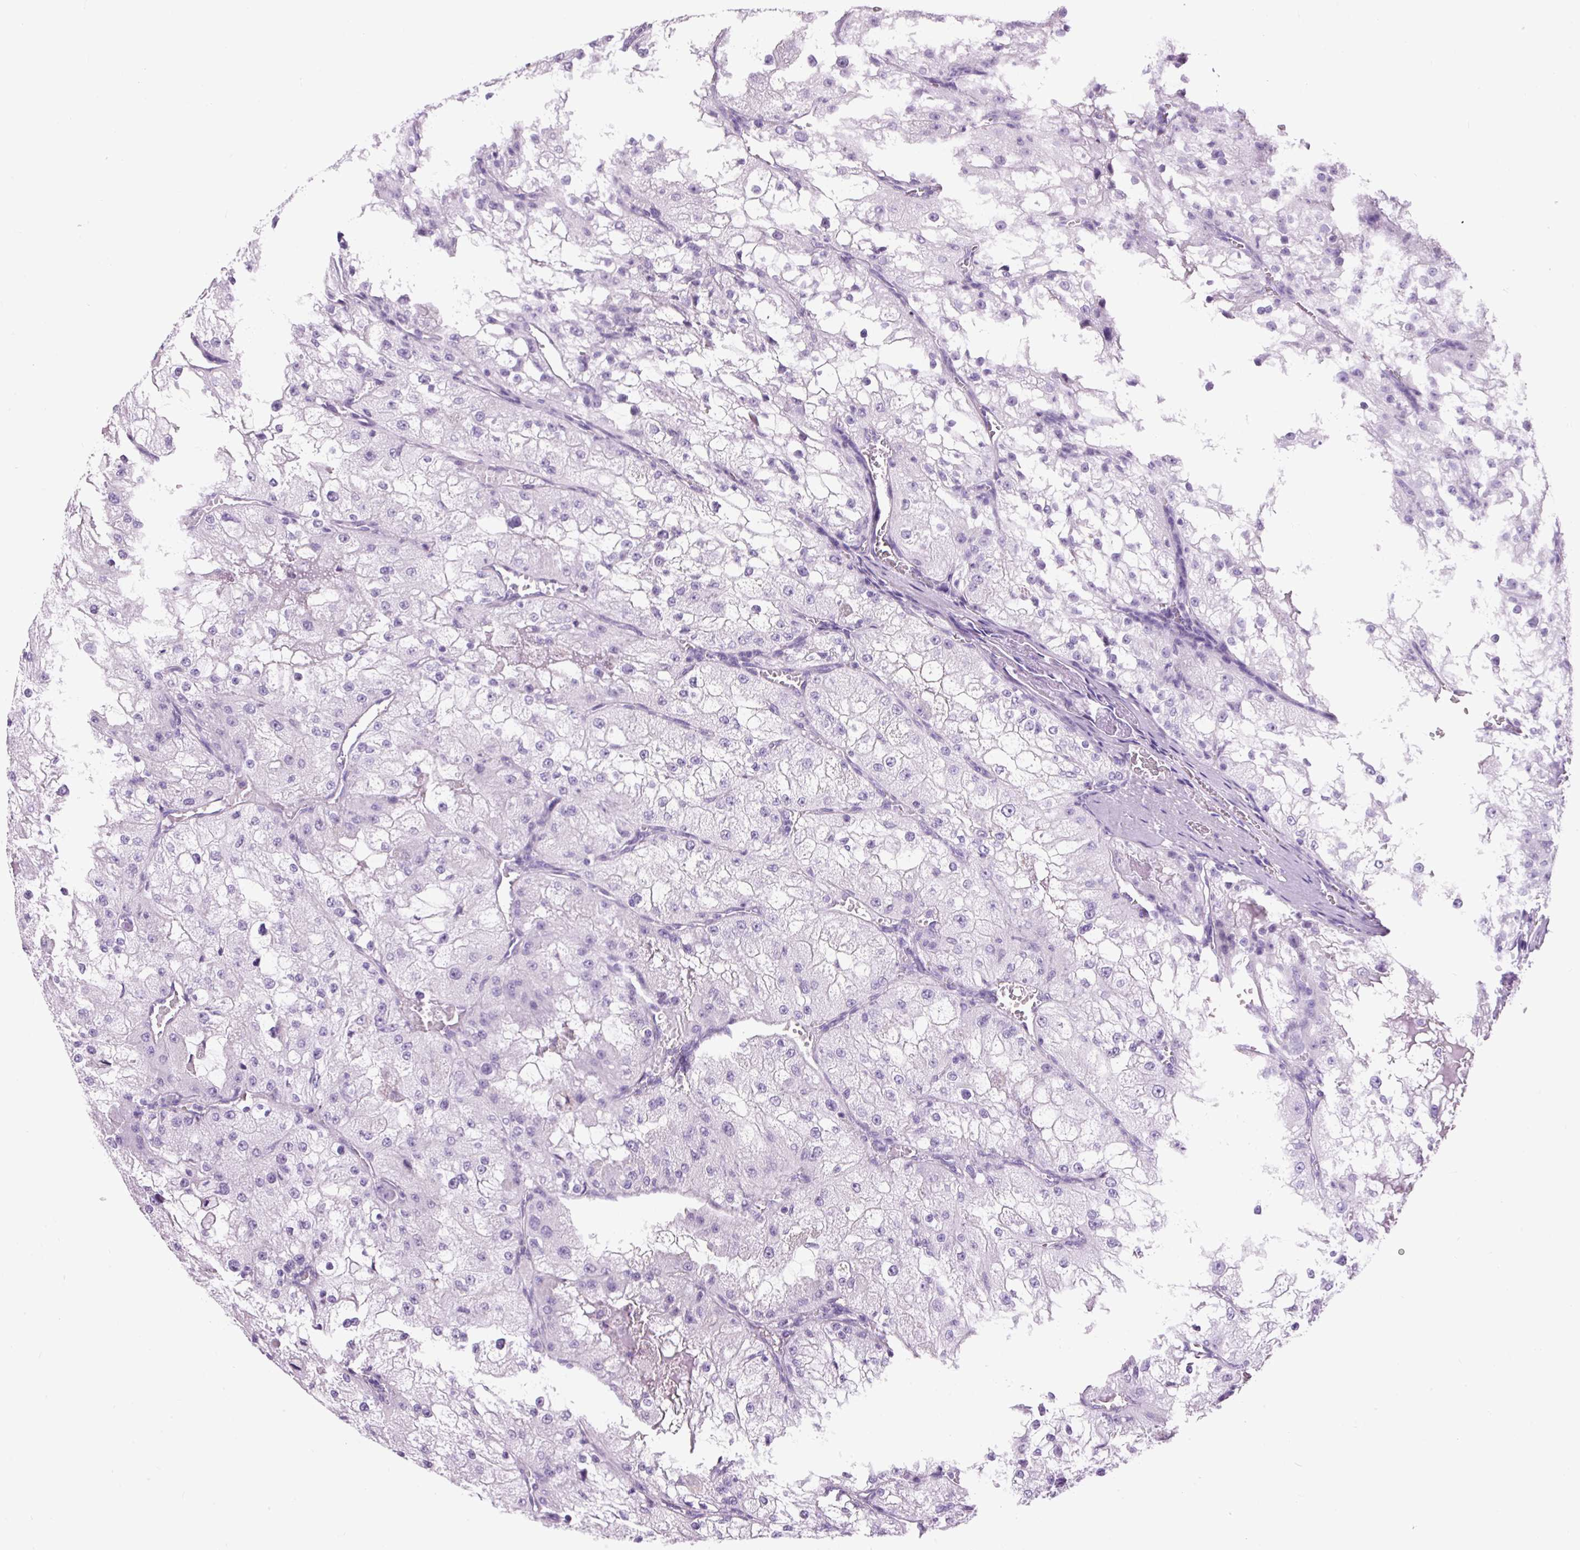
{"staining": {"intensity": "negative", "quantity": "none", "location": "none"}, "tissue": "renal cancer", "cell_type": "Tumor cells", "image_type": "cancer", "snomed": [{"axis": "morphology", "description": "Adenocarcinoma, NOS"}, {"axis": "topography", "description": "Kidney"}], "caption": "DAB (3,3'-diaminobenzidine) immunohistochemical staining of human renal adenocarcinoma demonstrates no significant staining in tumor cells. The staining is performed using DAB (3,3'-diaminobenzidine) brown chromogen with nuclei counter-stained in using hematoxylin.", "gene": "VPREB1", "patient": {"sex": "female", "age": 74}}